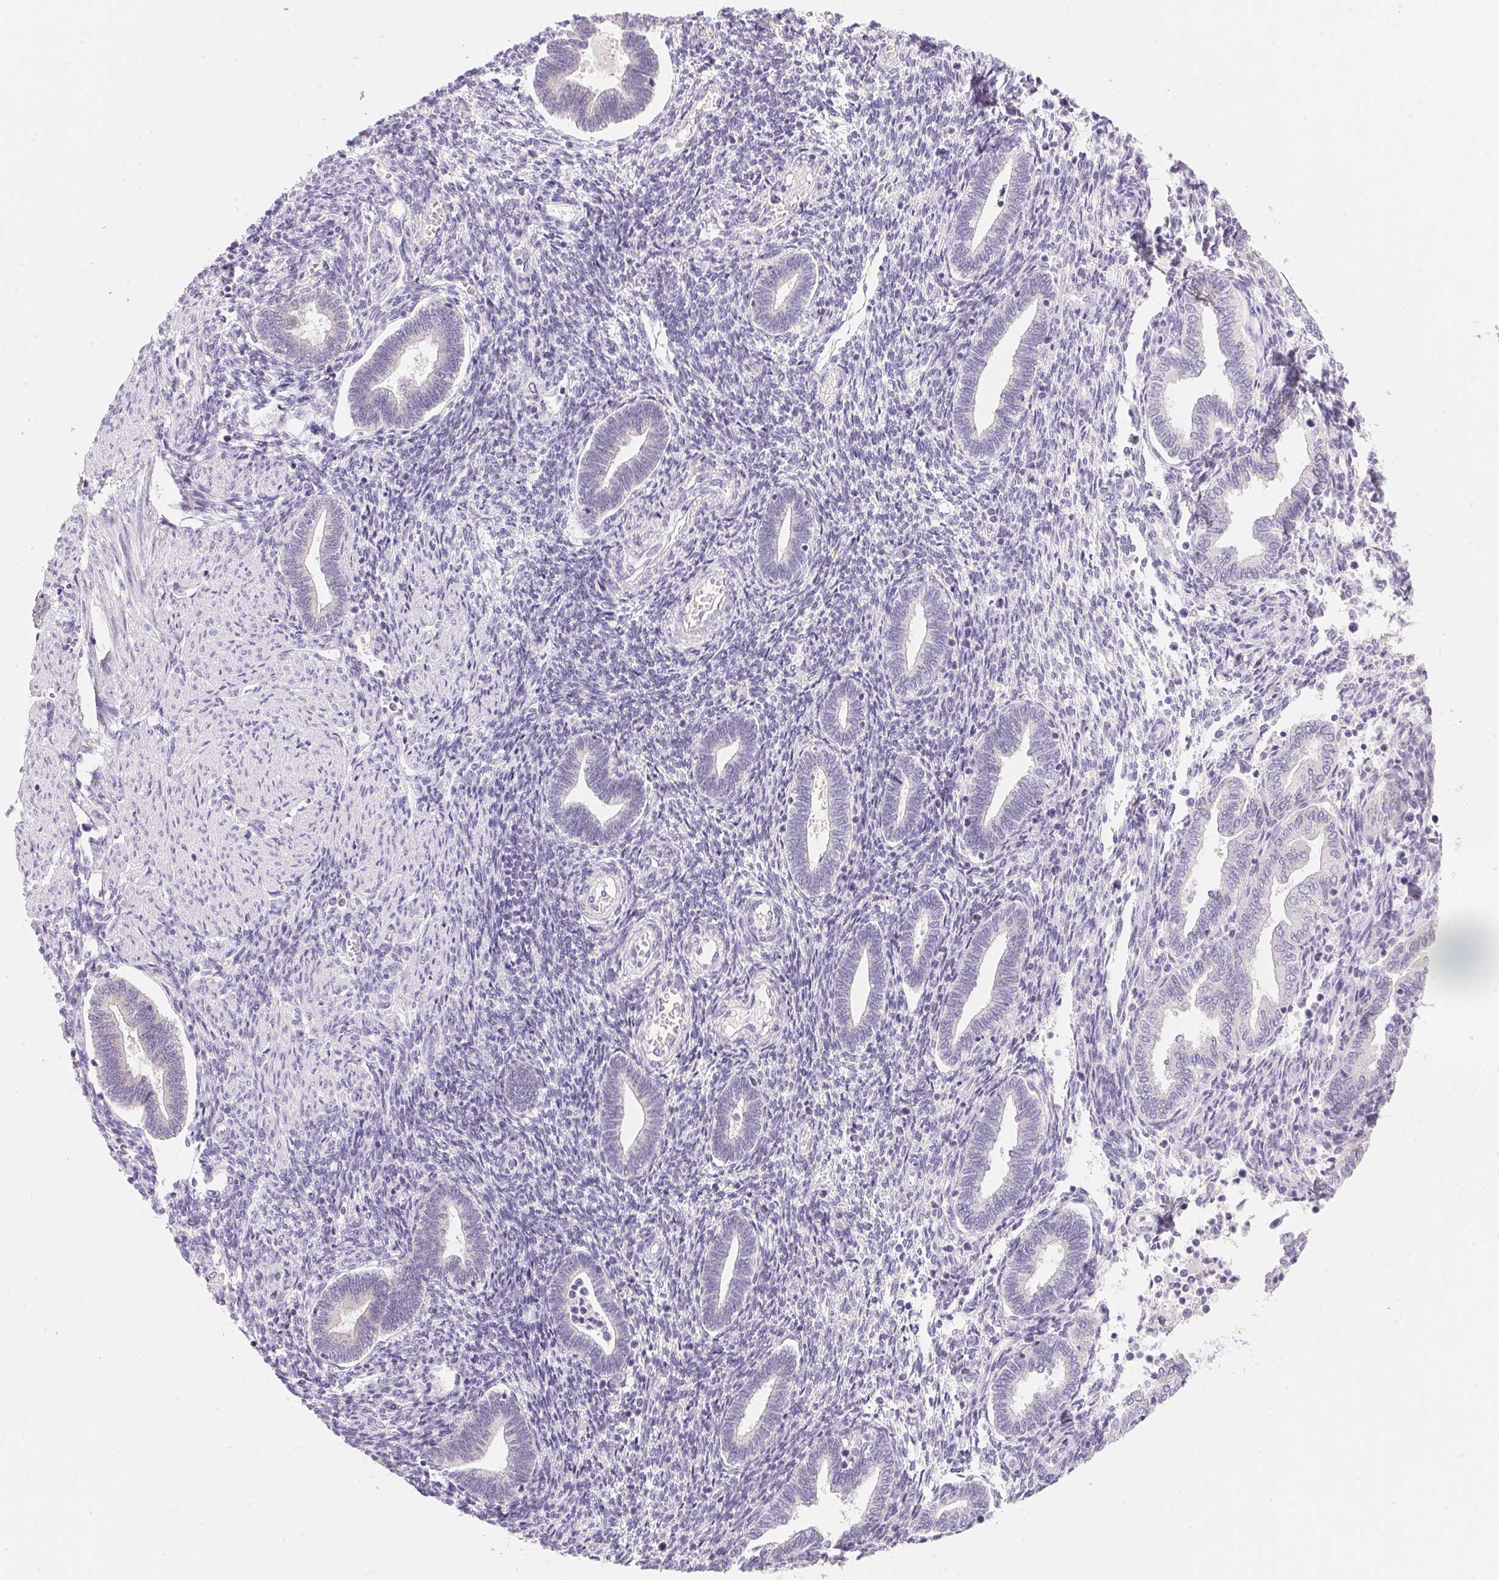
{"staining": {"intensity": "negative", "quantity": "none", "location": "none"}, "tissue": "endometrium", "cell_type": "Cells in endometrial stroma", "image_type": "normal", "snomed": [{"axis": "morphology", "description": "Normal tissue, NOS"}, {"axis": "topography", "description": "Endometrium"}], "caption": "IHC photomicrograph of normal human endometrium stained for a protein (brown), which displays no positivity in cells in endometrial stroma. (IHC, brightfield microscopy, high magnification).", "gene": "ACP3", "patient": {"sex": "female", "age": 42}}